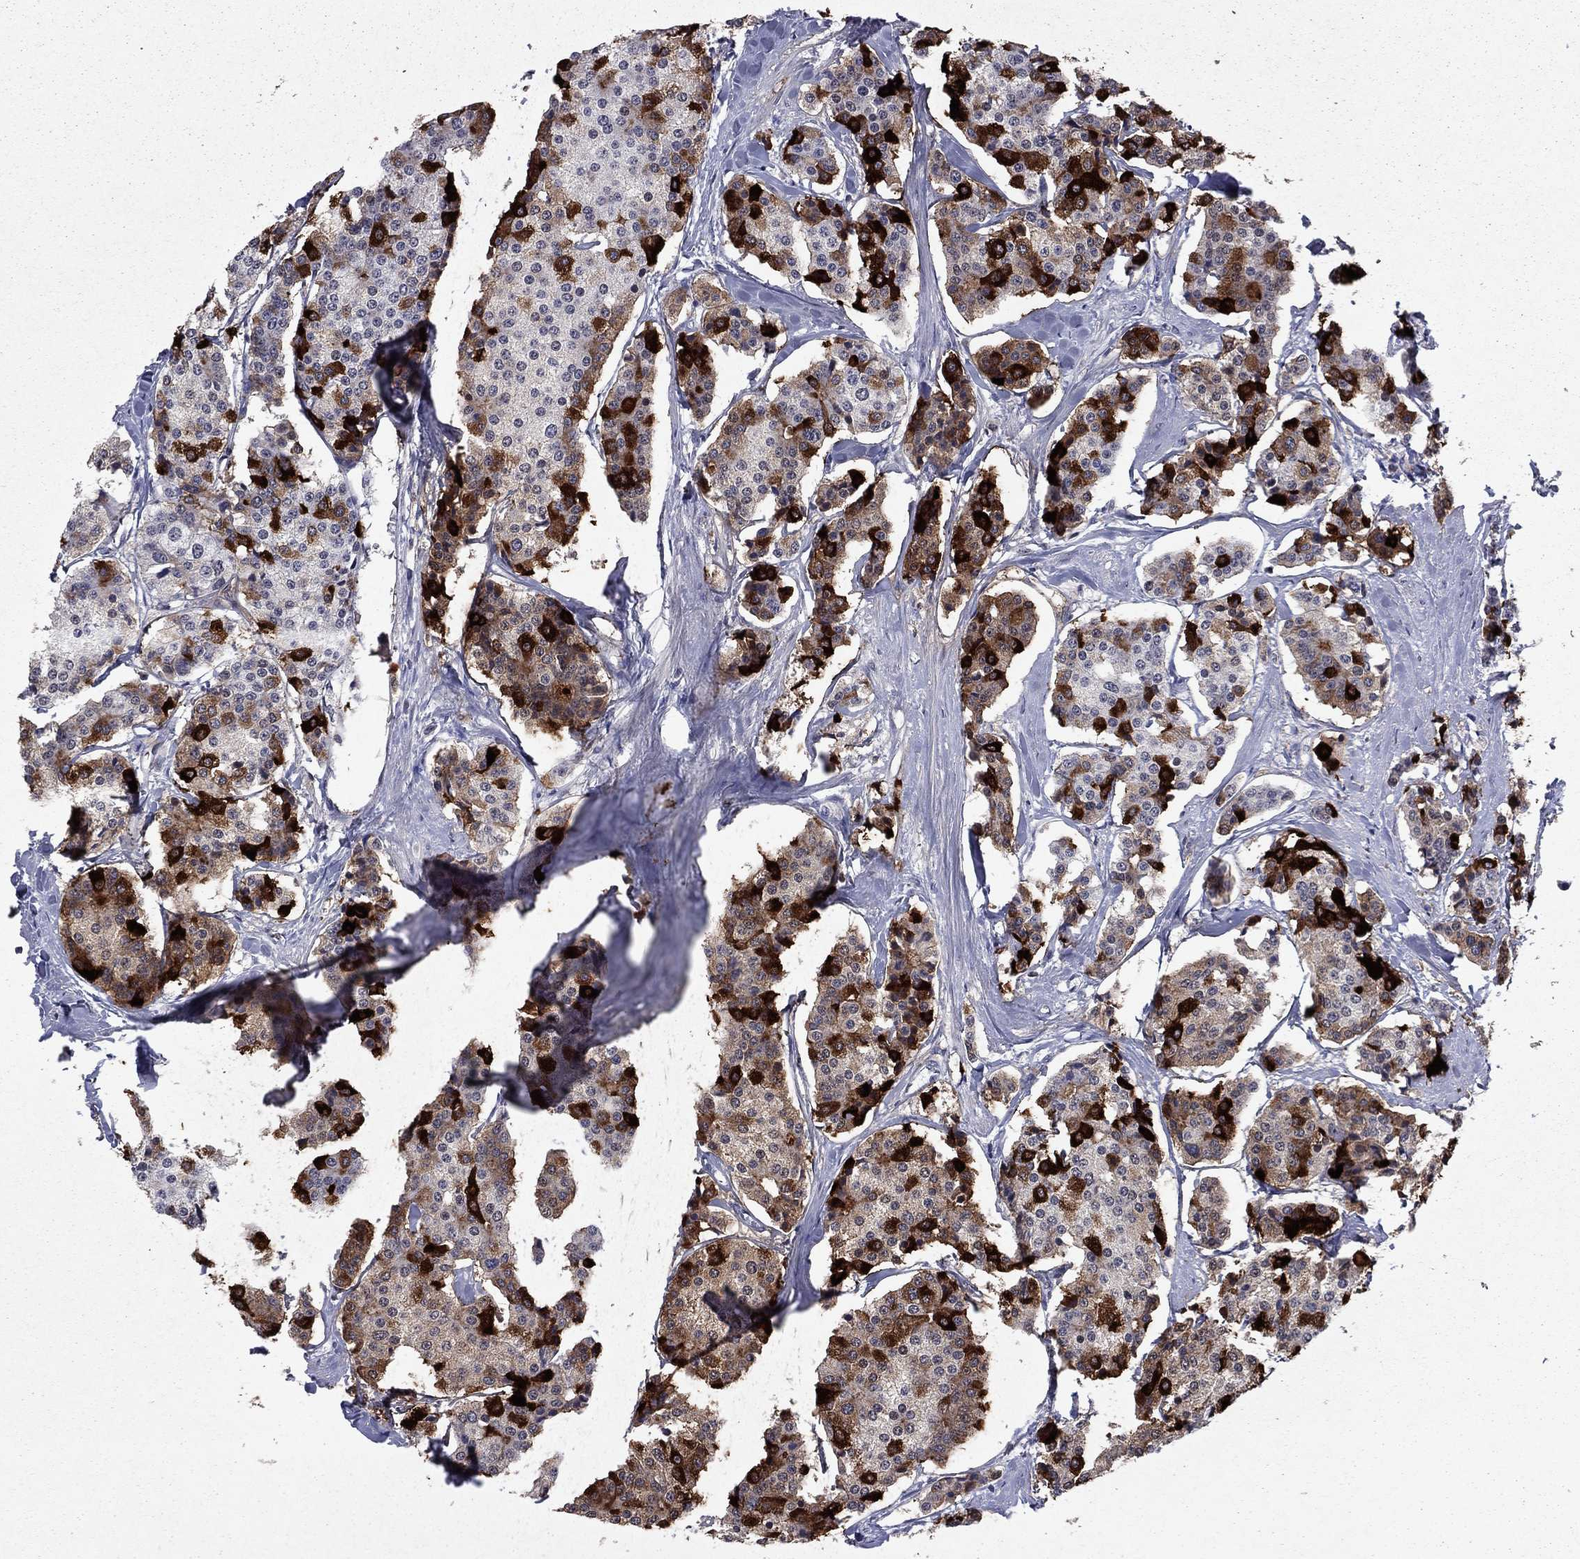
{"staining": {"intensity": "strong", "quantity": "<25%", "location": "cytoplasmic/membranous"}, "tissue": "carcinoid", "cell_type": "Tumor cells", "image_type": "cancer", "snomed": [{"axis": "morphology", "description": "Carcinoid, malignant, NOS"}, {"axis": "topography", "description": "Small intestine"}], "caption": "Immunohistochemistry (IHC) of human carcinoid demonstrates medium levels of strong cytoplasmic/membranous positivity in about <25% of tumor cells. (DAB (3,3'-diaminobenzidine) IHC, brown staining for protein, blue staining for nuclei).", "gene": "ECM1", "patient": {"sex": "female", "age": 65}}